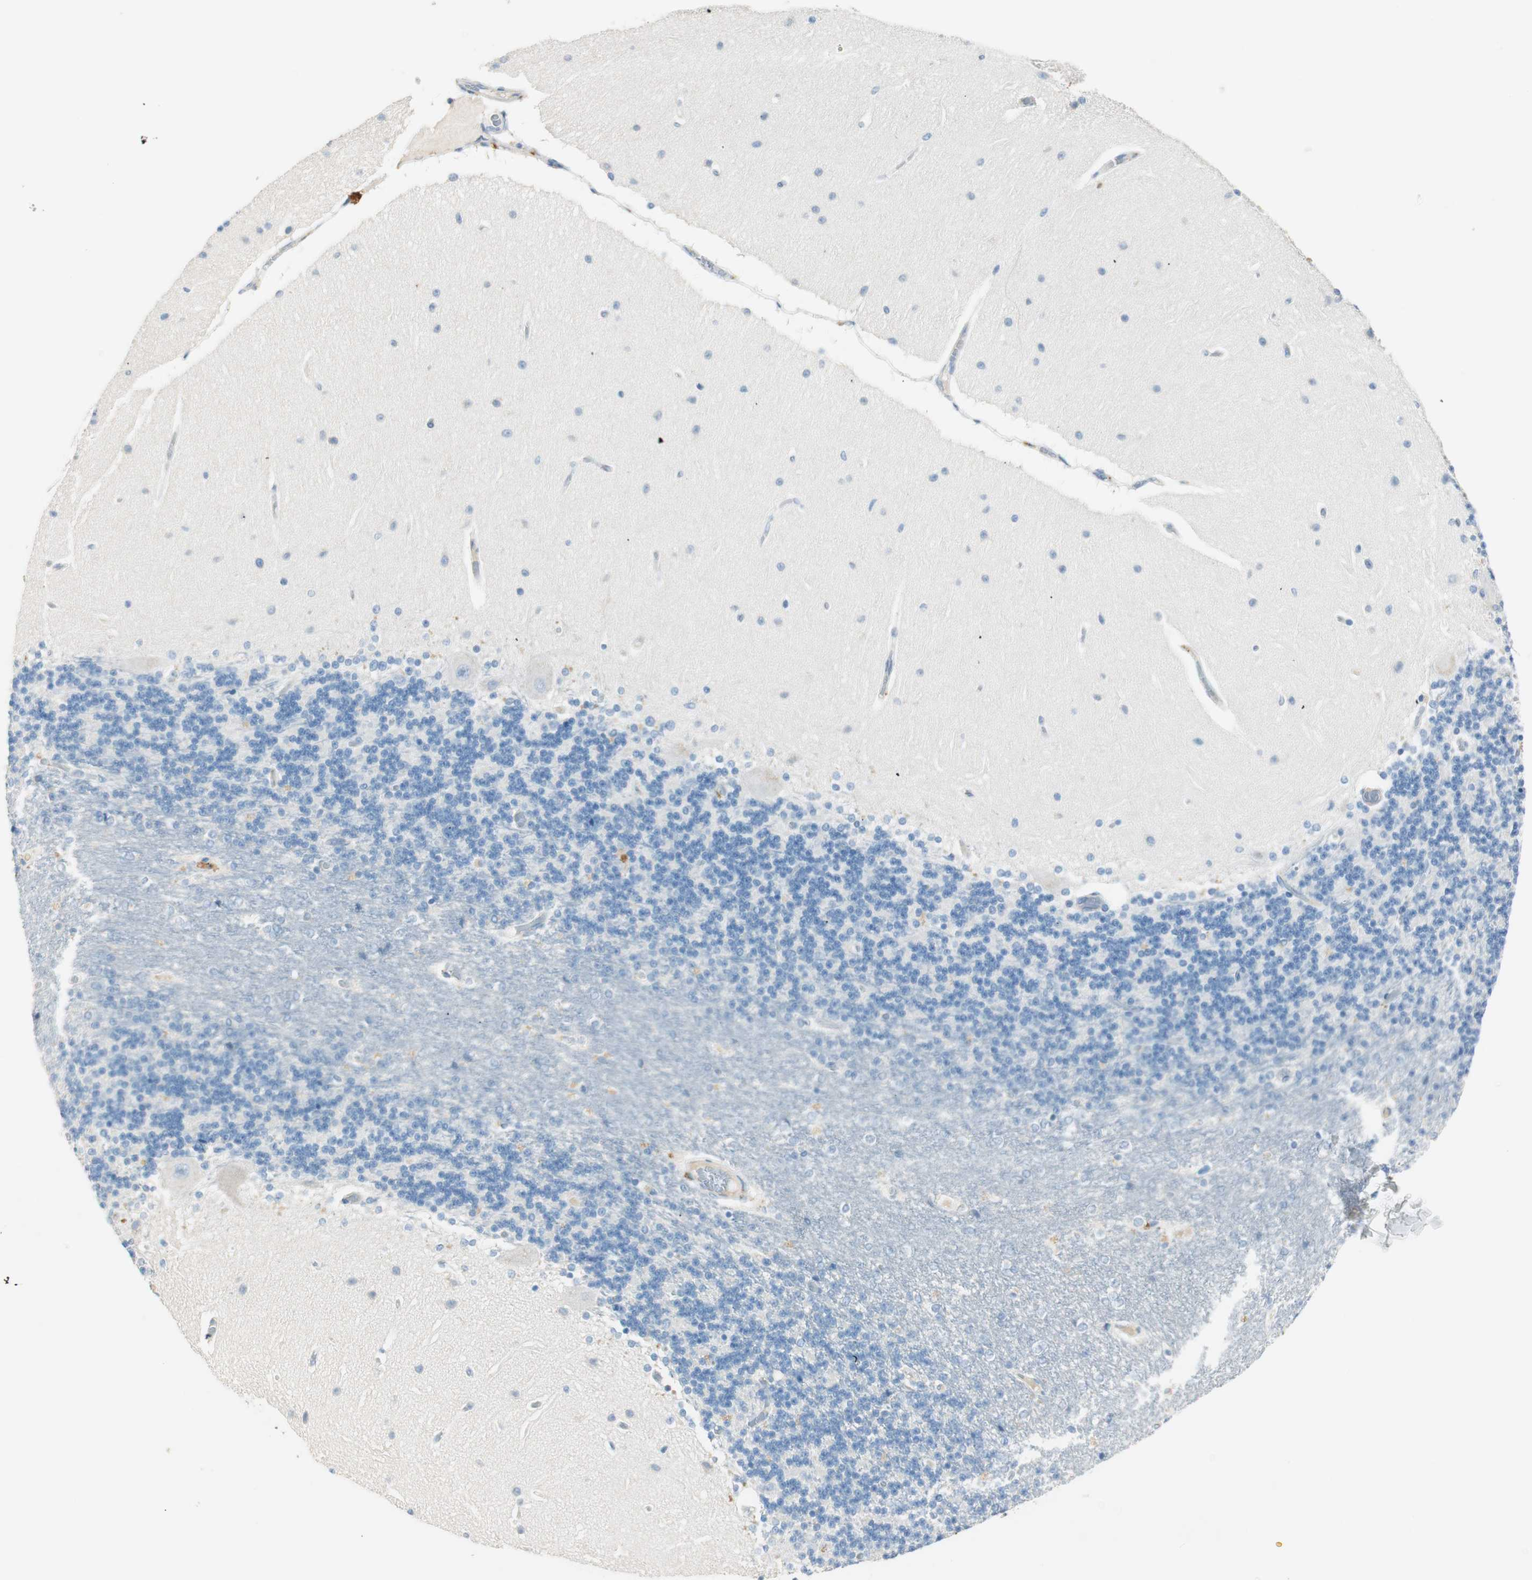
{"staining": {"intensity": "negative", "quantity": "none", "location": "none"}, "tissue": "cerebellum", "cell_type": "Cells in granular layer", "image_type": "normal", "snomed": [{"axis": "morphology", "description": "Normal tissue, NOS"}, {"axis": "topography", "description": "Cerebellum"}], "caption": "Immunohistochemistry (IHC) image of unremarkable cerebellum: cerebellum stained with DAB demonstrates no significant protein staining in cells in granular layer.", "gene": "HPGD", "patient": {"sex": "female", "age": 54}}